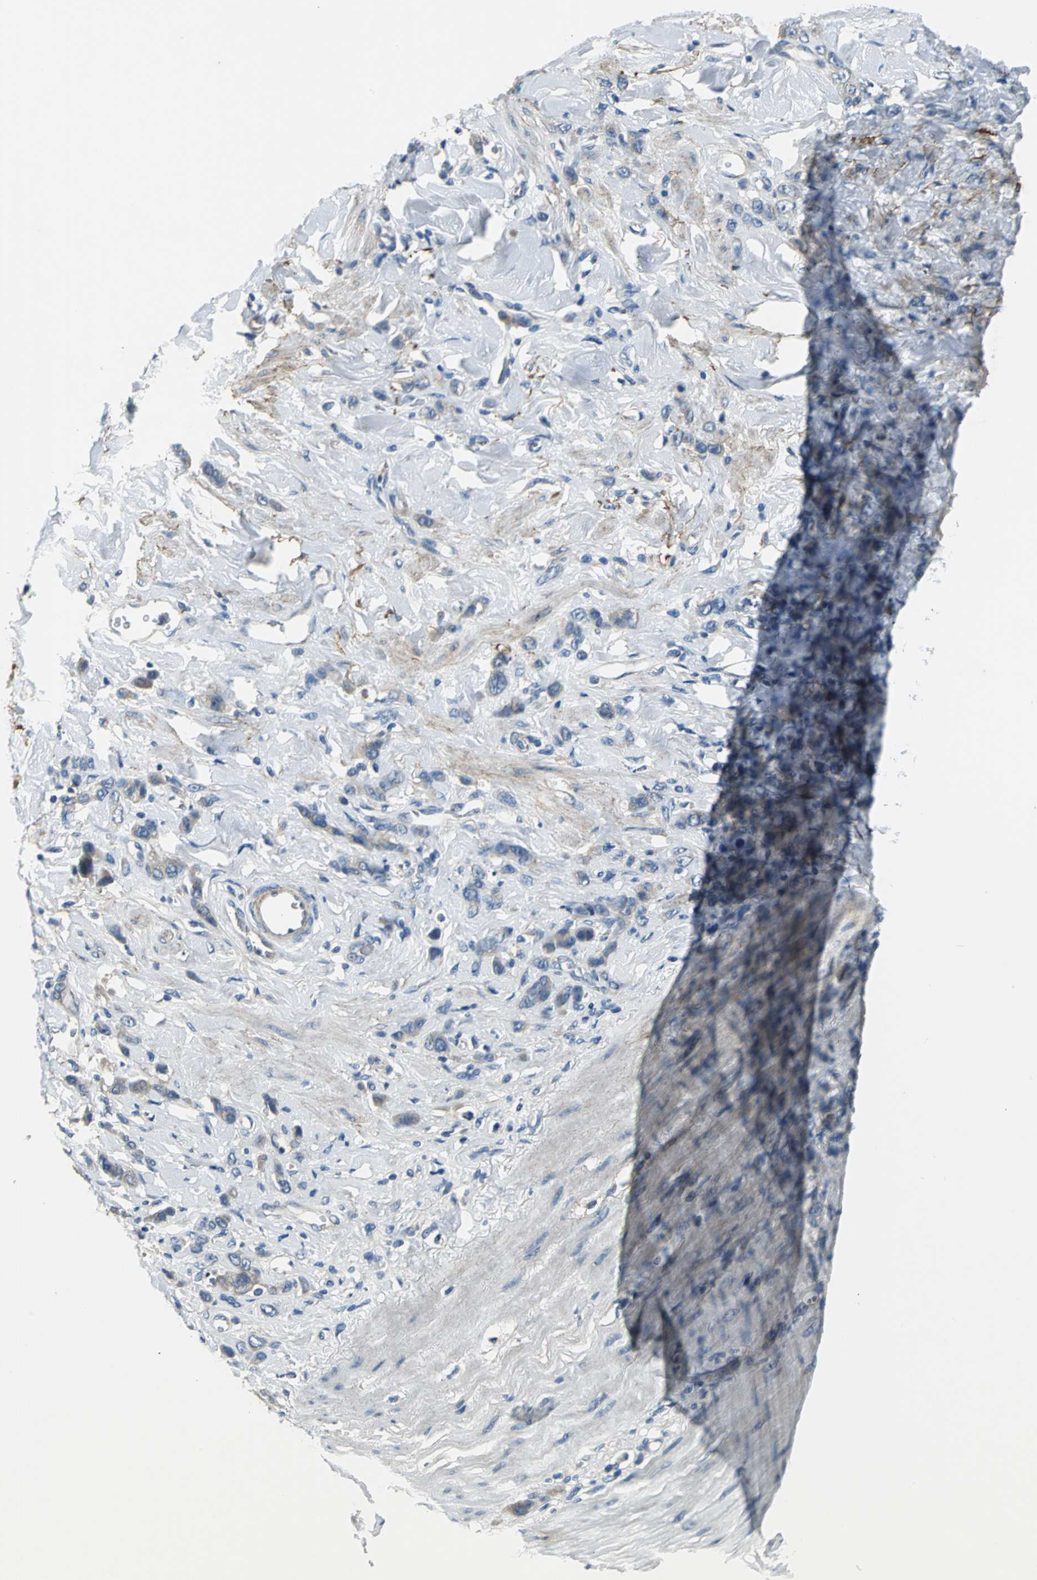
{"staining": {"intensity": "moderate", "quantity": ">75%", "location": "cytoplasmic/membranous"}, "tissue": "stomach cancer", "cell_type": "Tumor cells", "image_type": "cancer", "snomed": [{"axis": "morphology", "description": "Normal tissue, NOS"}, {"axis": "morphology", "description": "Adenocarcinoma, NOS"}, {"axis": "topography", "description": "Stomach"}], "caption": "Moderate cytoplasmic/membranous protein expression is appreciated in approximately >75% of tumor cells in adenocarcinoma (stomach).", "gene": "SLC16A7", "patient": {"sex": "male", "age": 82}}